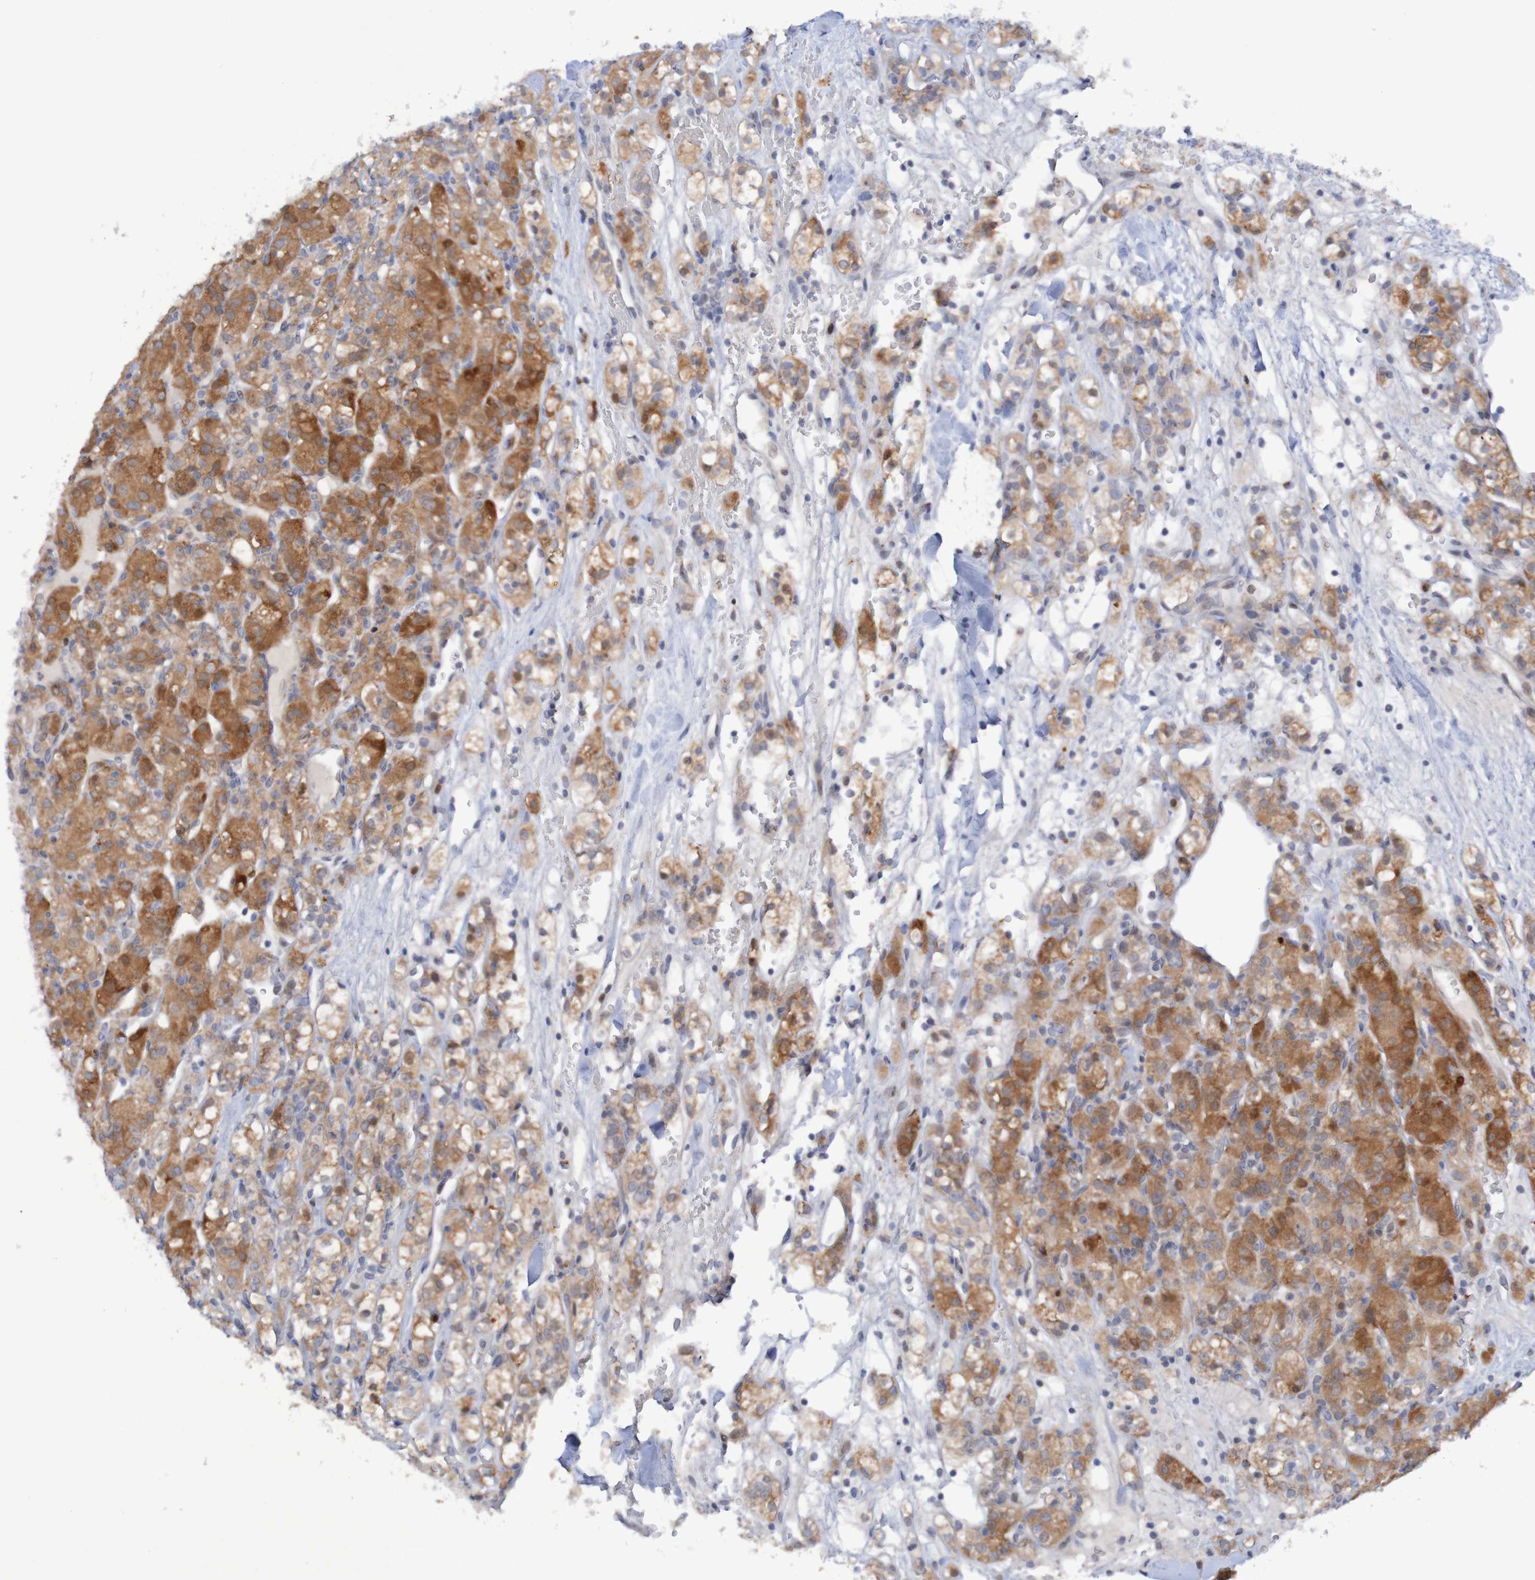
{"staining": {"intensity": "moderate", "quantity": ">75%", "location": "cytoplasmic/membranous"}, "tissue": "renal cancer", "cell_type": "Tumor cells", "image_type": "cancer", "snomed": [{"axis": "morphology", "description": "Normal tissue, NOS"}, {"axis": "morphology", "description": "Adenocarcinoma, NOS"}, {"axis": "topography", "description": "Kidney"}], "caption": "This histopathology image shows immunohistochemistry (IHC) staining of human renal cancer (adenocarcinoma), with medium moderate cytoplasmic/membranous positivity in about >75% of tumor cells.", "gene": "FBP2", "patient": {"sex": "male", "age": 61}}